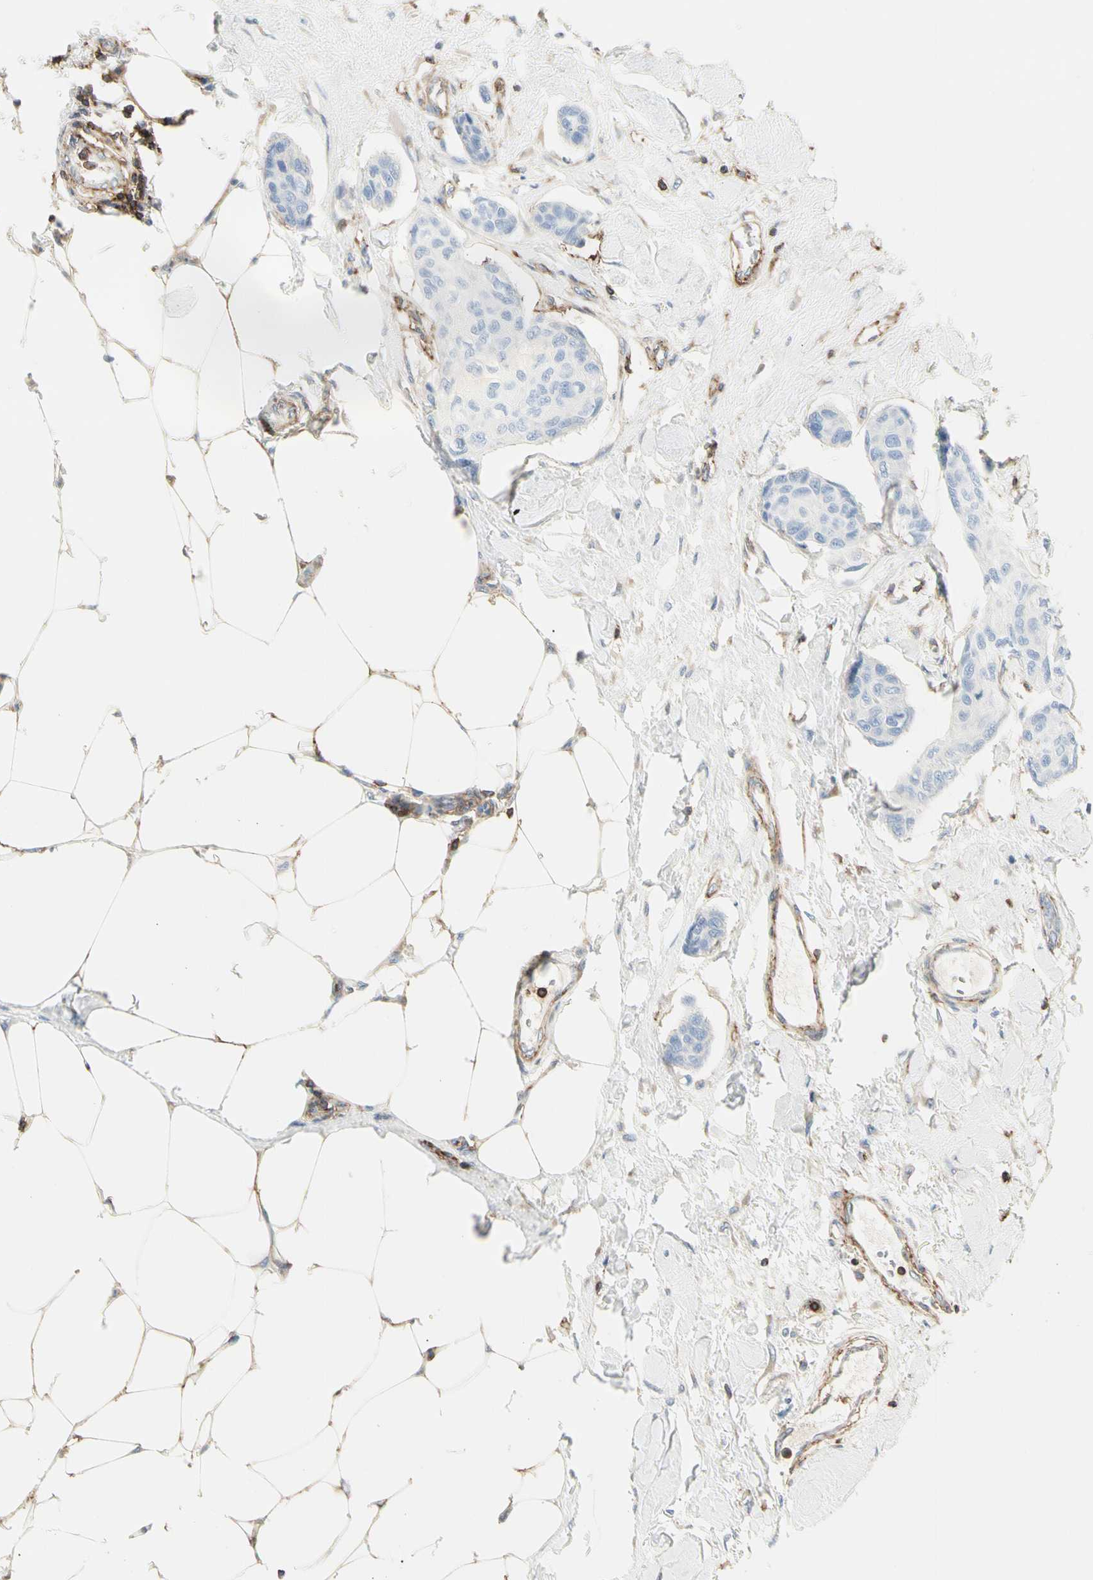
{"staining": {"intensity": "negative", "quantity": "none", "location": "none"}, "tissue": "breast cancer", "cell_type": "Tumor cells", "image_type": "cancer", "snomed": [{"axis": "morphology", "description": "Duct carcinoma"}, {"axis": "topography", "description": "Breast"}], "caption": "The immunohistochemistry (IHC) image has no significant positivity in tumor cells of breast invasive ductal carcinoma tissue. (DAB (3,3'-diaminobenzidine) IHC visualized using brightfield microscopy, high magnification).", "gene": "CLEC2B", "patient": {"sex": "female", "age": 80}}